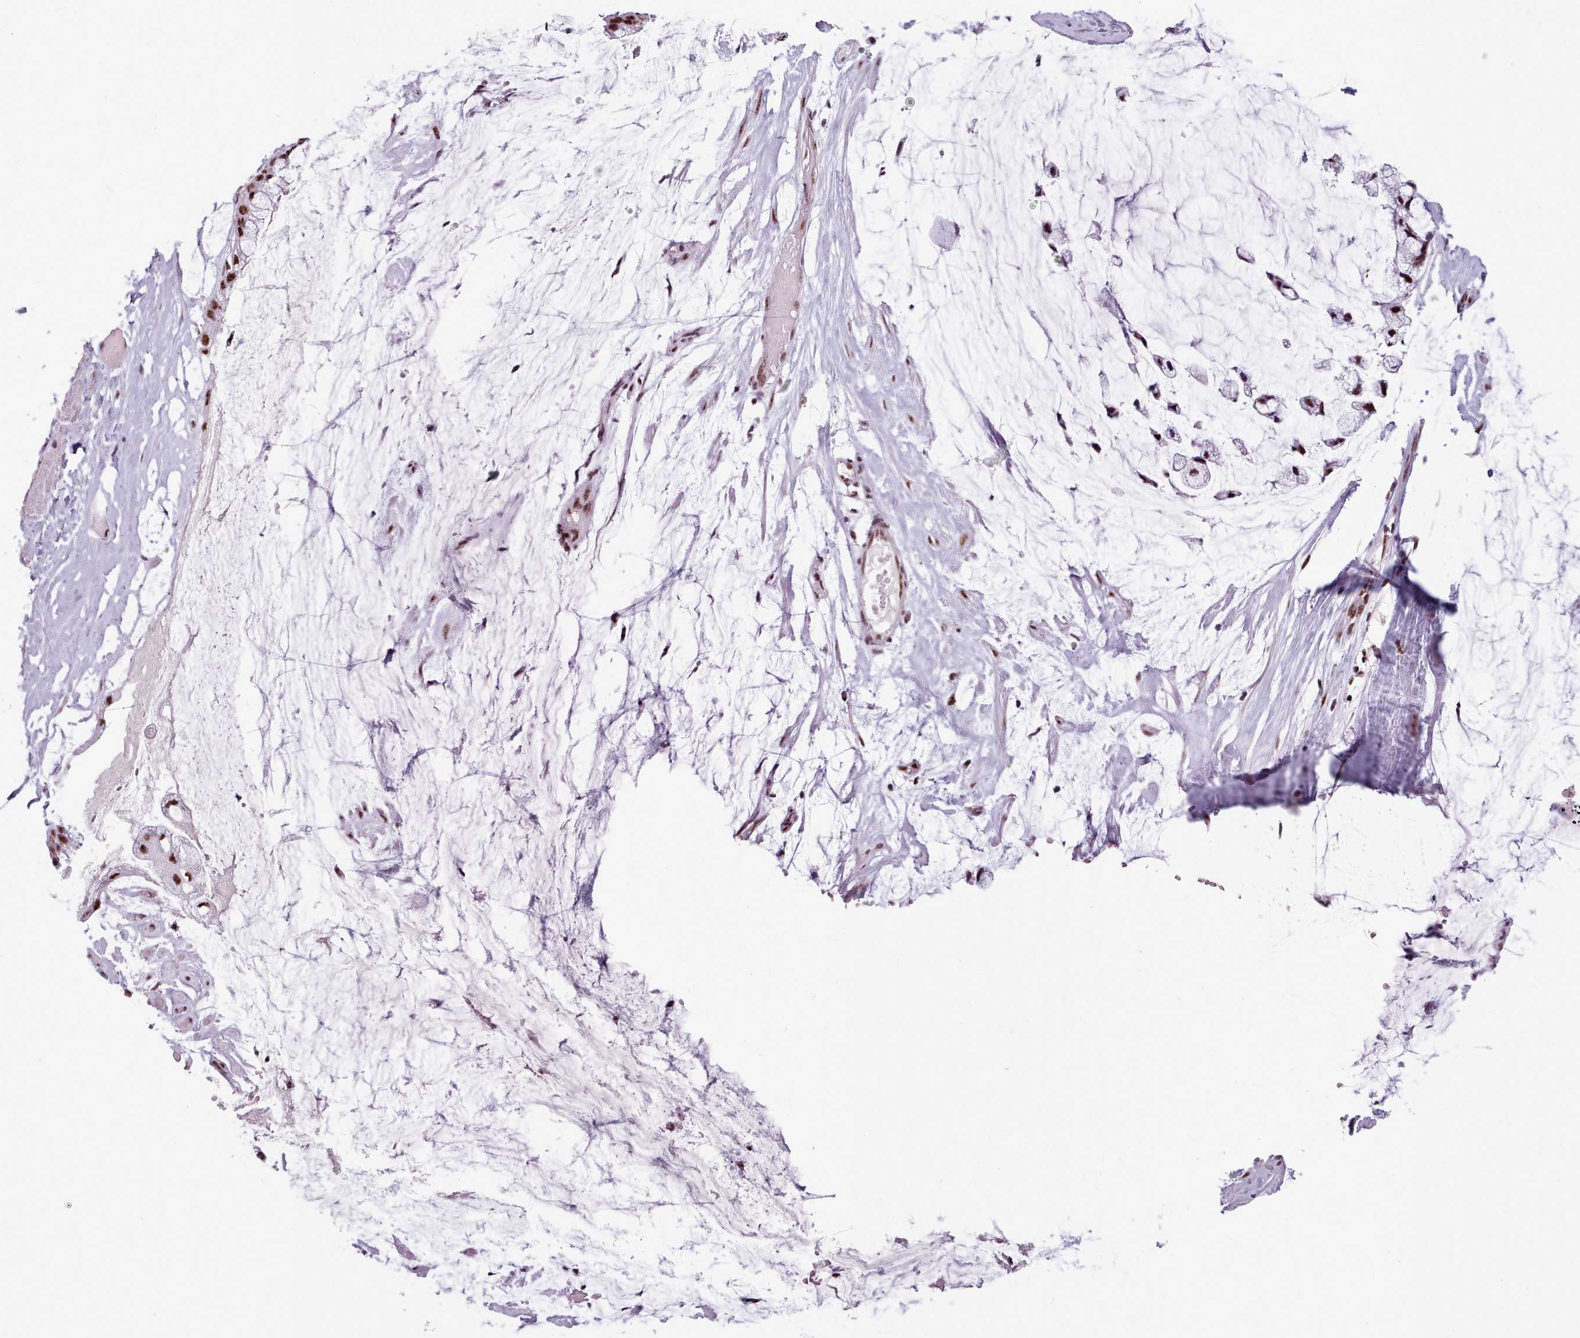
{"staining": {"intensity": "strong", "quantity": ">75%", "location": "nuclear"}, "tissue": "ovarian cancer", "cell_type": "Tumor cells", "image_type": "cancer", "snomed": [{"axis": "morphology", "description": "Cystadenocarcinoma, mucinous, NOS"}, {"axis": "topography", "description": "Ovary"}], "caption": "Immunohistochemistry image of ovarian mucinous cystadenocarcinoma stained for a protein (brown), which displays high levels of strong nuclear staining in approximately >75% of tumor cells.", "gene": "SRRM1", "patient": {"sex": "female", "age": 39}}